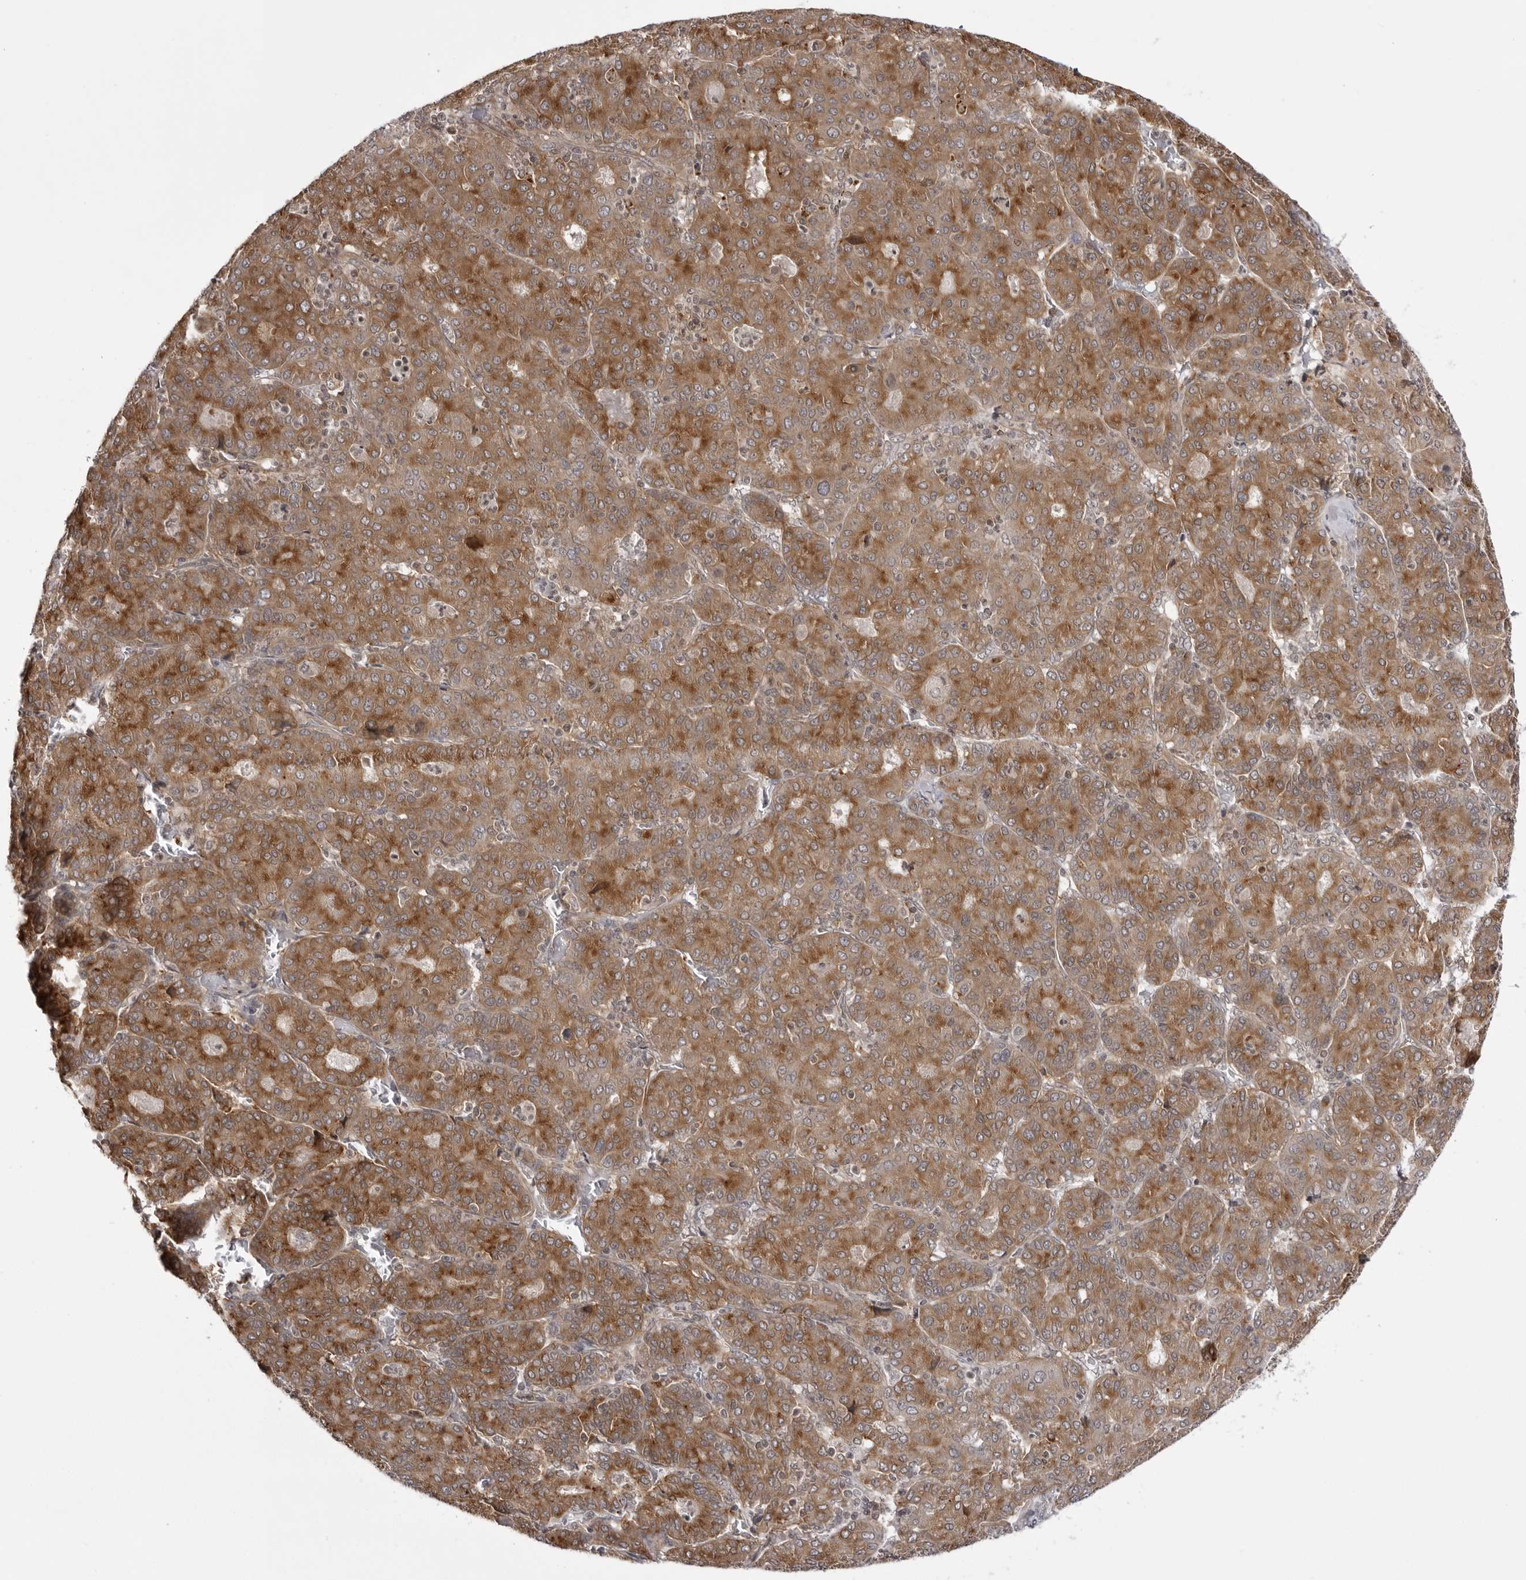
{"staining": {"intensity": "moderate", "quantity": ">75%", "location": "cytoplasmic/membranous"}, "tissue": "liver cancer", "cell_type": "Tumor cells", "image_type": "cancer", "snomed": [{"axis": "morphology", "description": "Carcinoma, Hepatocellular, NOS"}, {"axis": "topography", "description": "Liver"}], "caption": "DAB immunohistochemical staining of human hepatocellular carcinoma (liver) shows moderate cytoplasmic/membranous protein positivity in about >75% of tumor cells.", "gene": "USP43", "patient": {"sex": "male", "age": 65}}